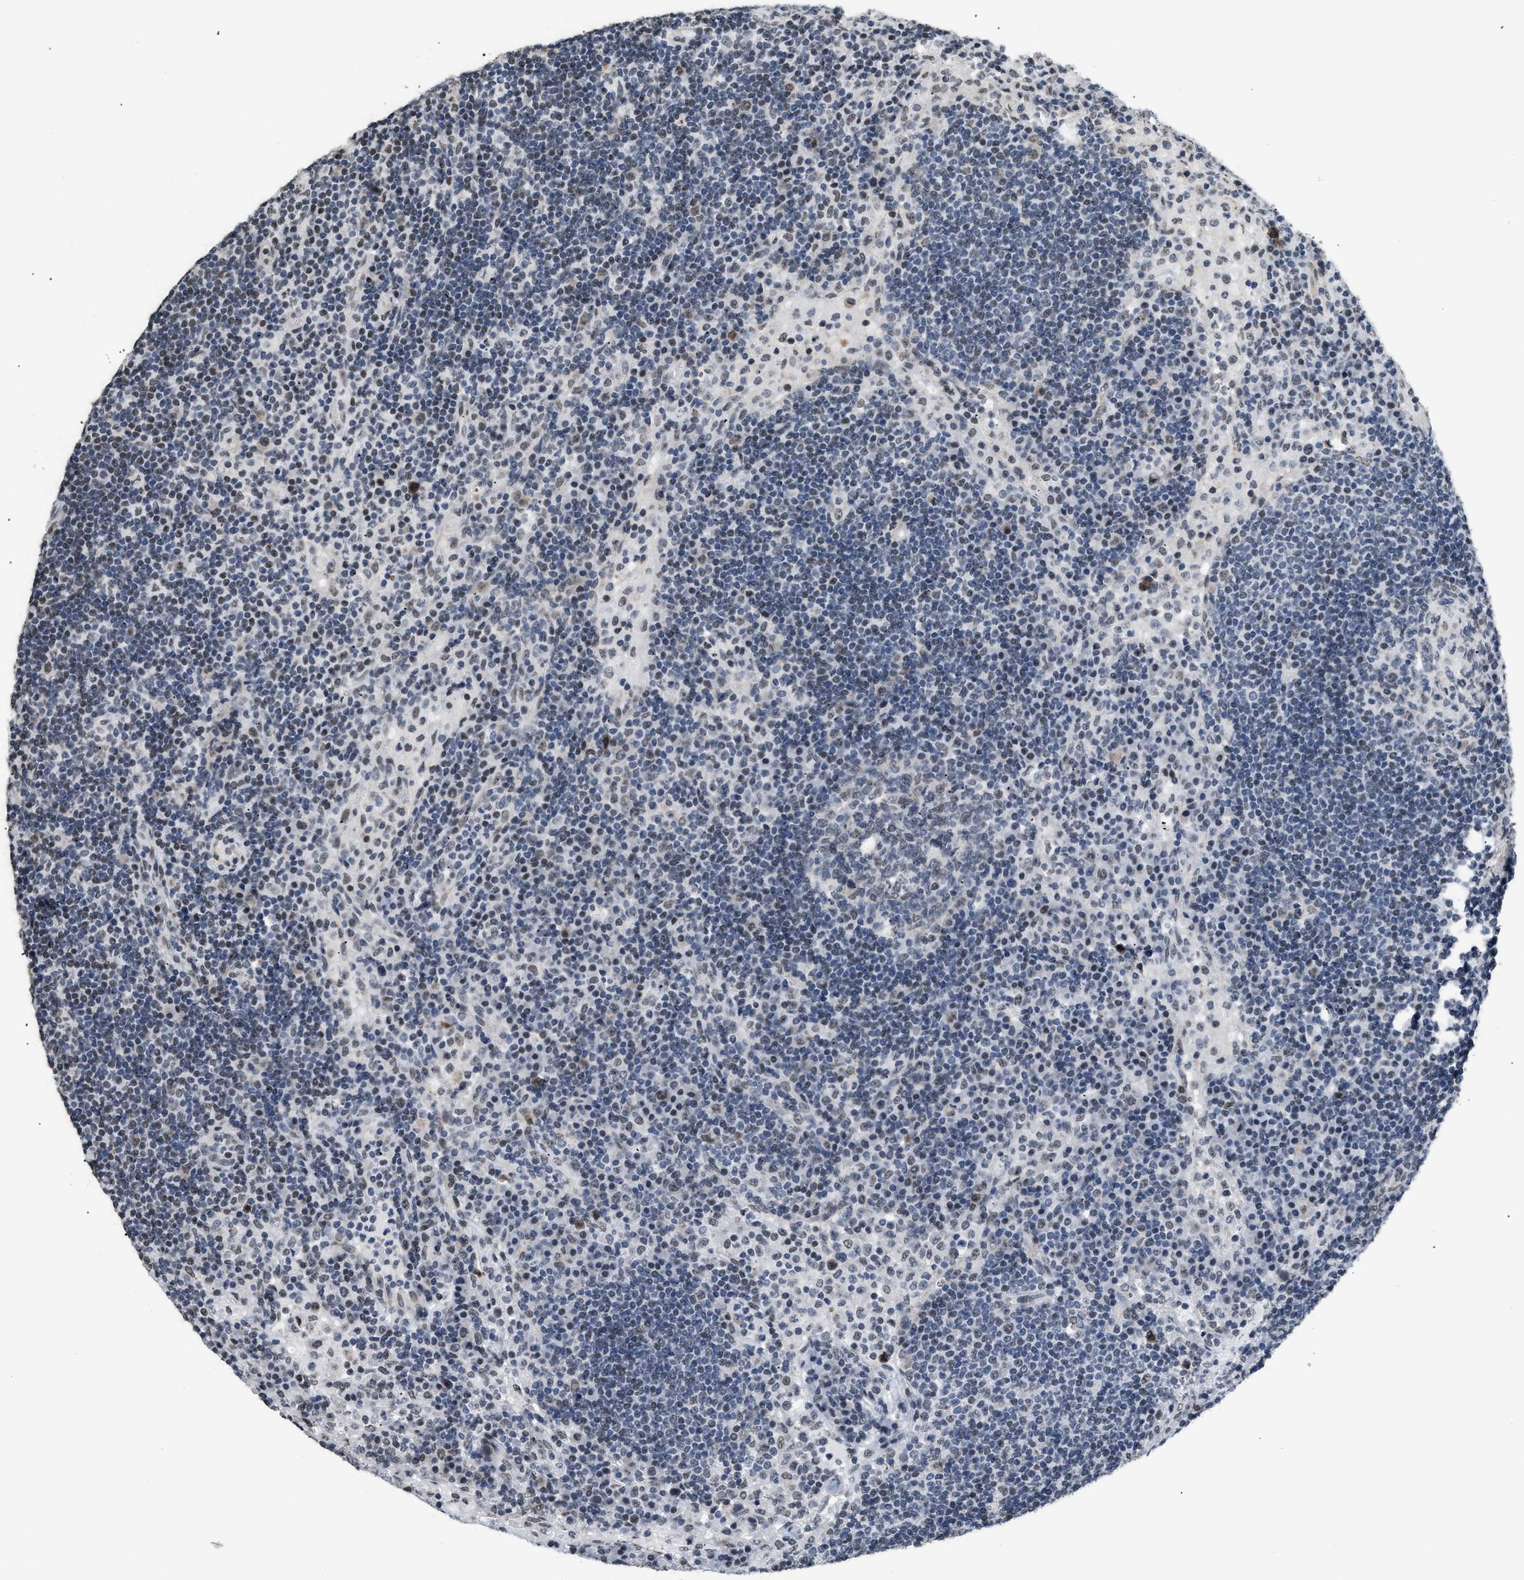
{"staining": {"intensity": "weak", "quantity": "25%-75%", "location": "nuclear"}, "tissue": "lymph node", "cell_type": "Germinal center cells", "image_type": "normal", "snomed": [{"axis": "morphology", "description": "Normal tissue, NOS"}, {"axis": "topography", "description": "Lymph node"}], "caption": "Immunohistochemical staining of normal human lymph node demonstrates low levels of weak nuclear positivity in approximately 25%-75% of germinal center cells.", "gene": "RAF1", "patient": {"sex": "female", "age": 53}}